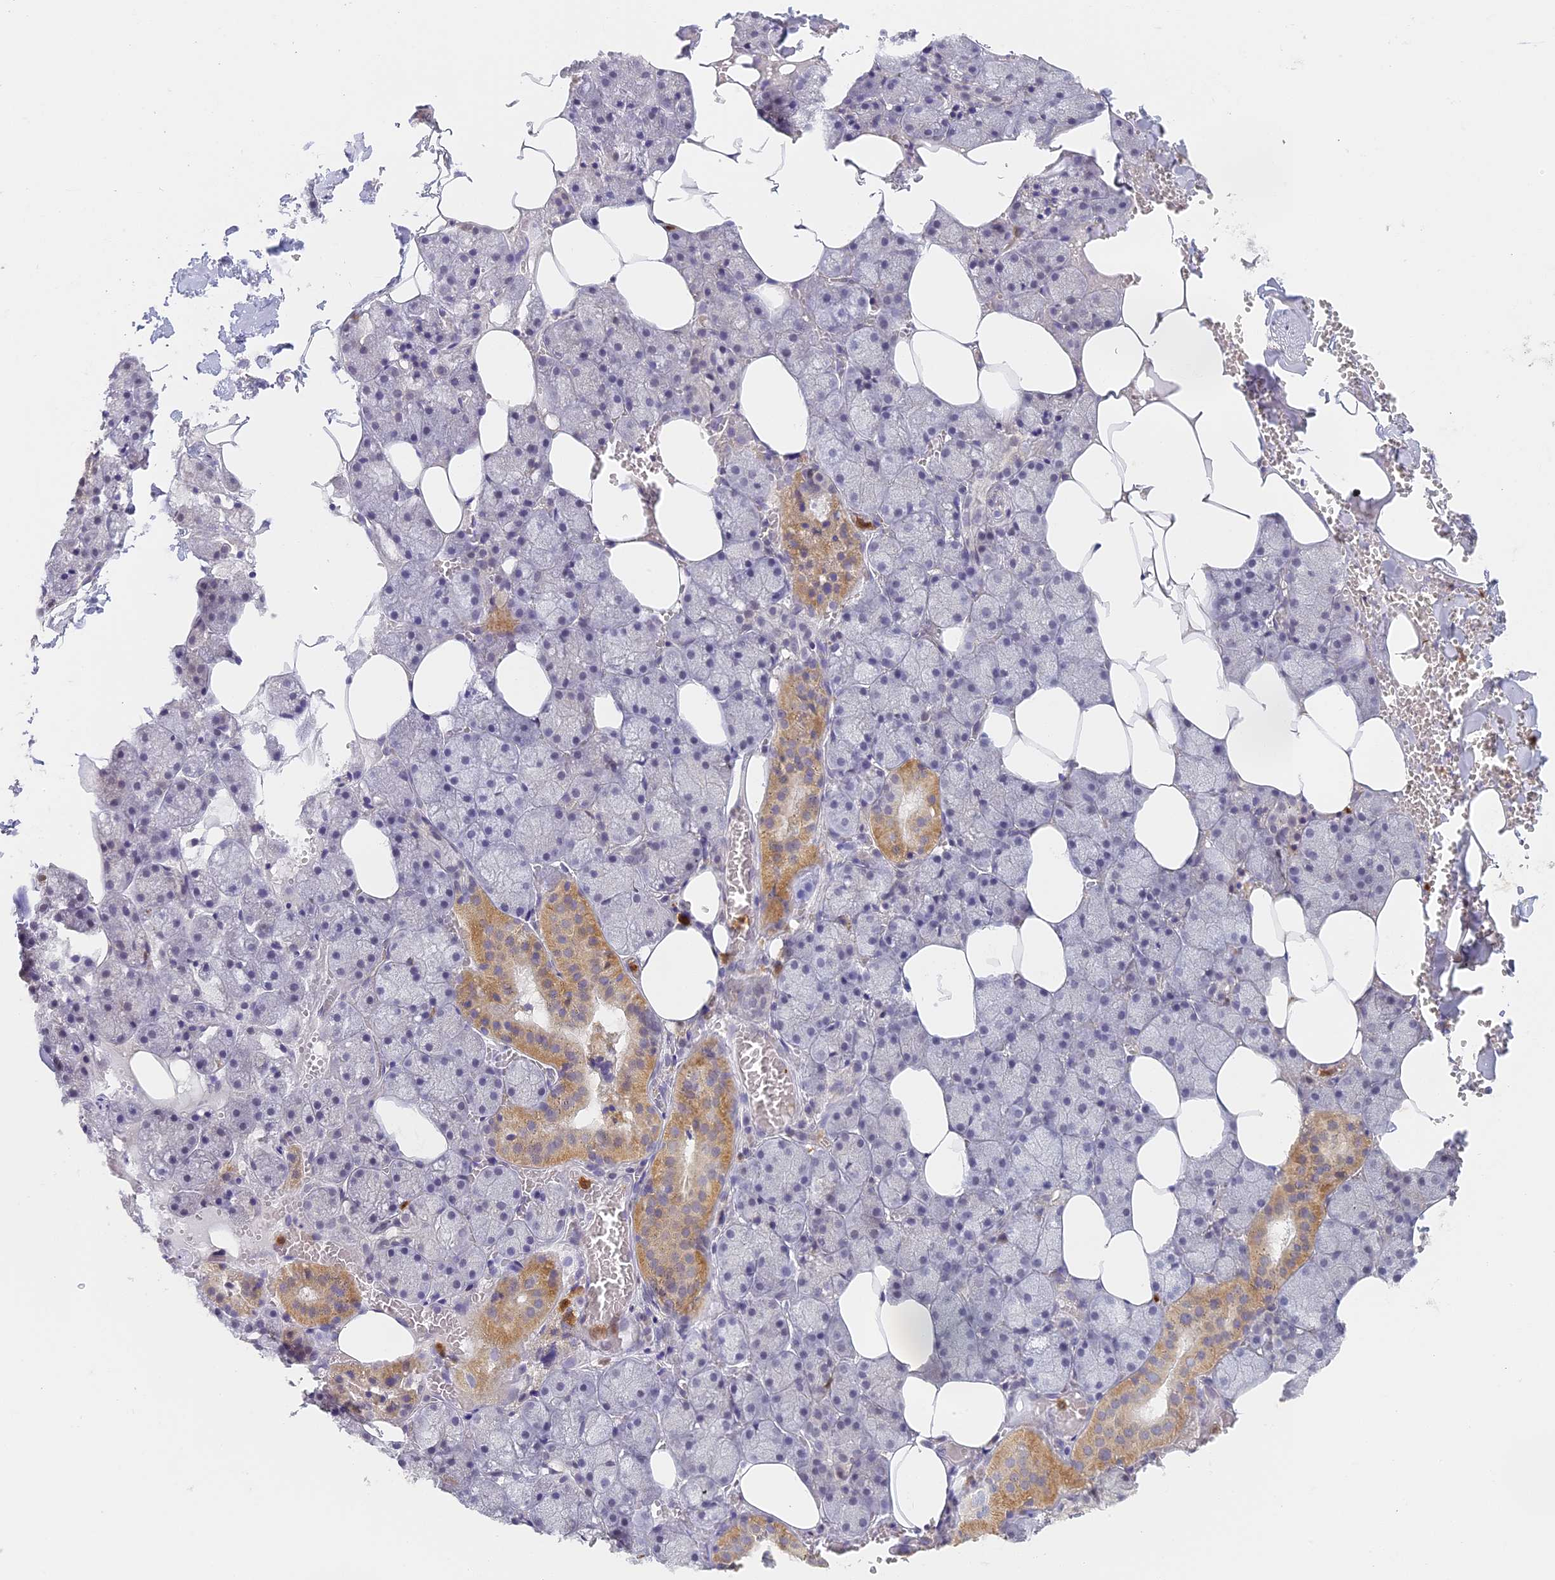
{"staining": {"intensity": "moderate", "quantity": "<25%", "location": "cytoplasmic/membranous"}, "tissue": "salivary gland", "cell_type": "Glandular cells", "image_type": "normal", "snomed": [{"axis": "morphology", "description": "Normal tissue, NOS"}, {"axis": "topography", "description": "Salivary gland"}], "caption": "Glandular cells demonstrate moderate cytoplasmic/membranous positivity in approximately <25% of cells in unremarkable salivary gland. (brown staining indicates protein expression, while blue staining denotes nuclei).", "gene": "NCF4", "patient": {"sex": "male", "age": 62}}